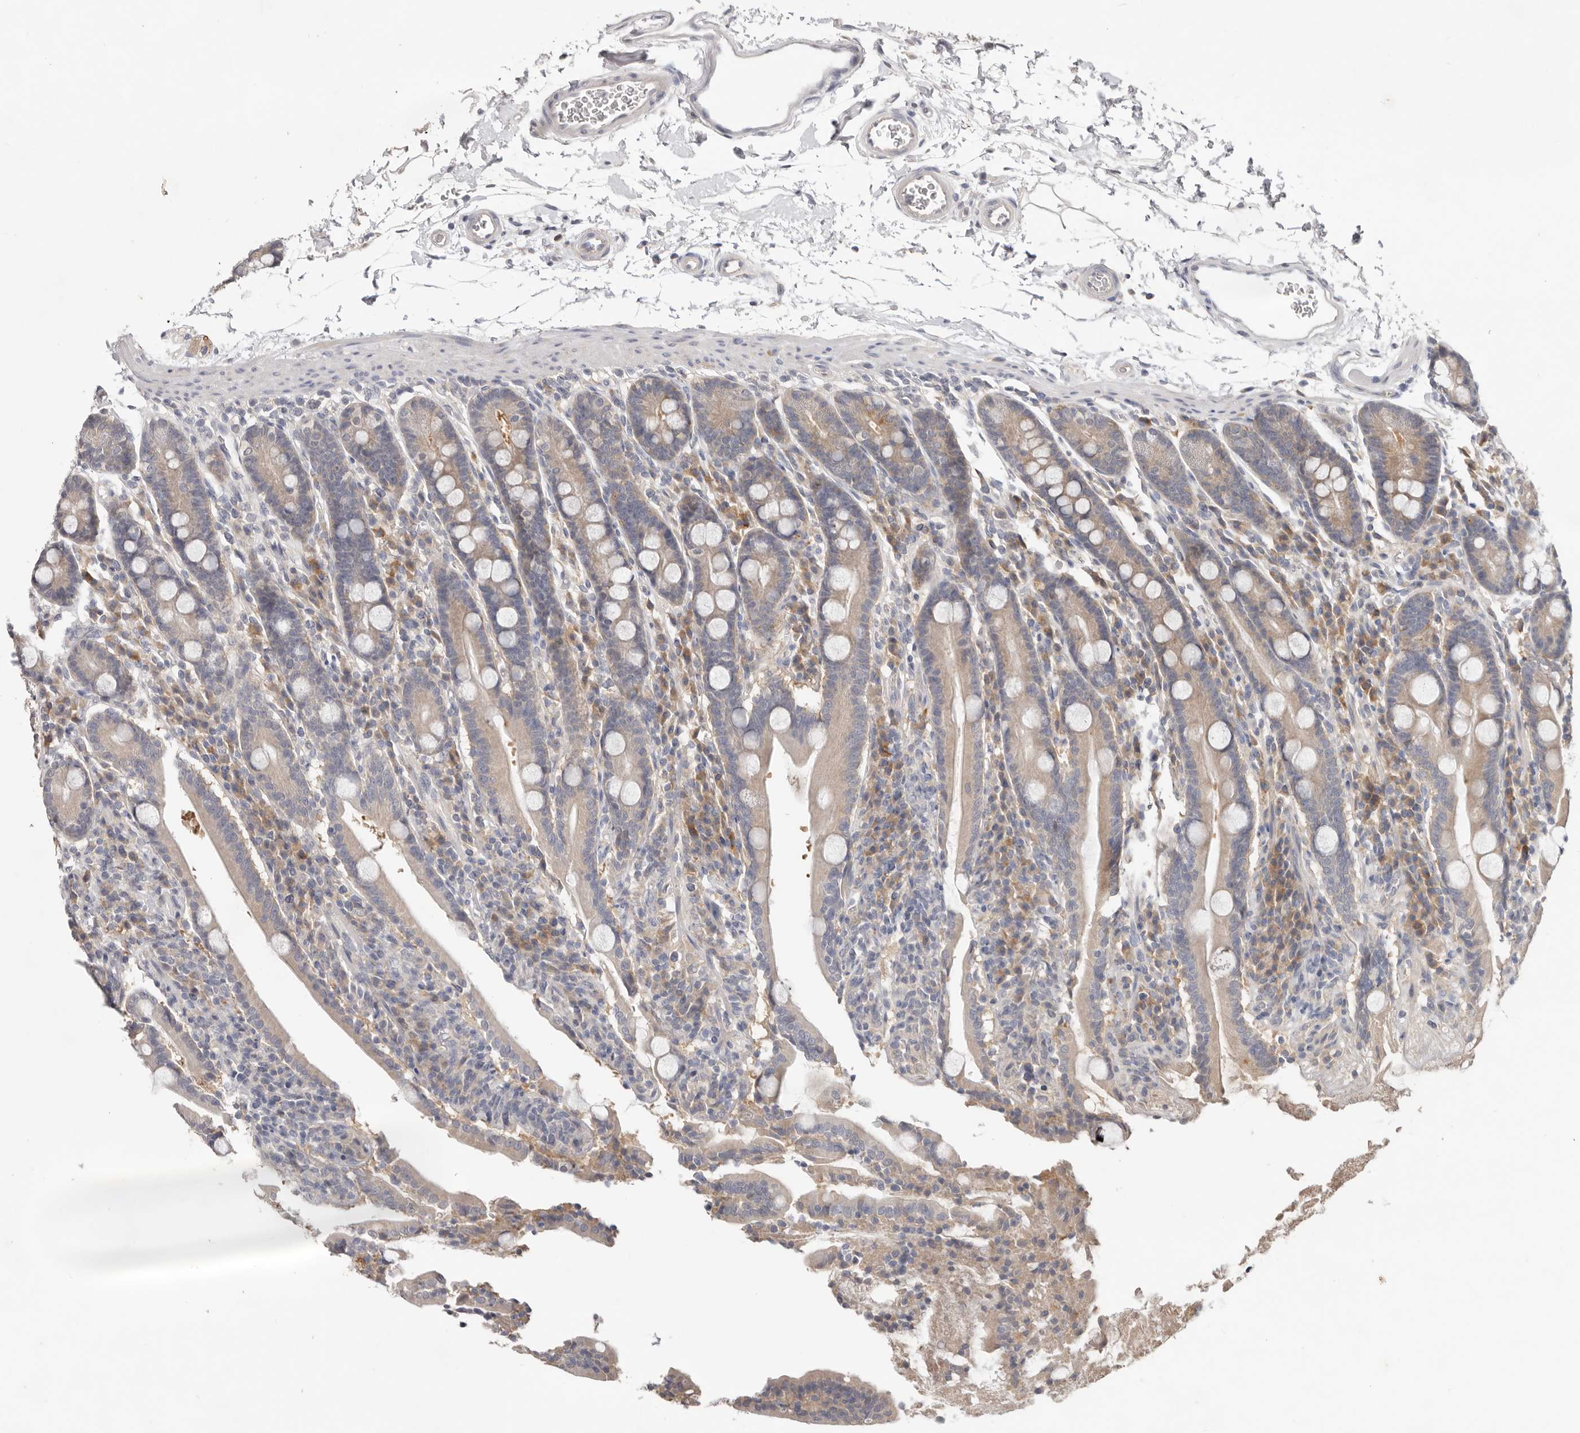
{"staining": {"intensity": "moderate", "quantity": "25%-75%", "location": "cytoplasmic/membranous"}, "tissue": "duodenum", "cell_type": "Glandular cells", "image_type": "normal", "snomed": [{"axis": "morphology", "description": "Normal tissue, NOS"}, {"axis": "topography", "description": "Duodenum"}], "caption": "High-magnification brightfield microscopy of normal duodenum stained with DAB (brown) and counterstained with hematoxylin (blue). glandular cells exhibit moderate cytoplasmic/membranous staining is appreciated in about25%-75% of cells.", "gene": "WDR77", "patient": {"sex": "male", "age": 35}}